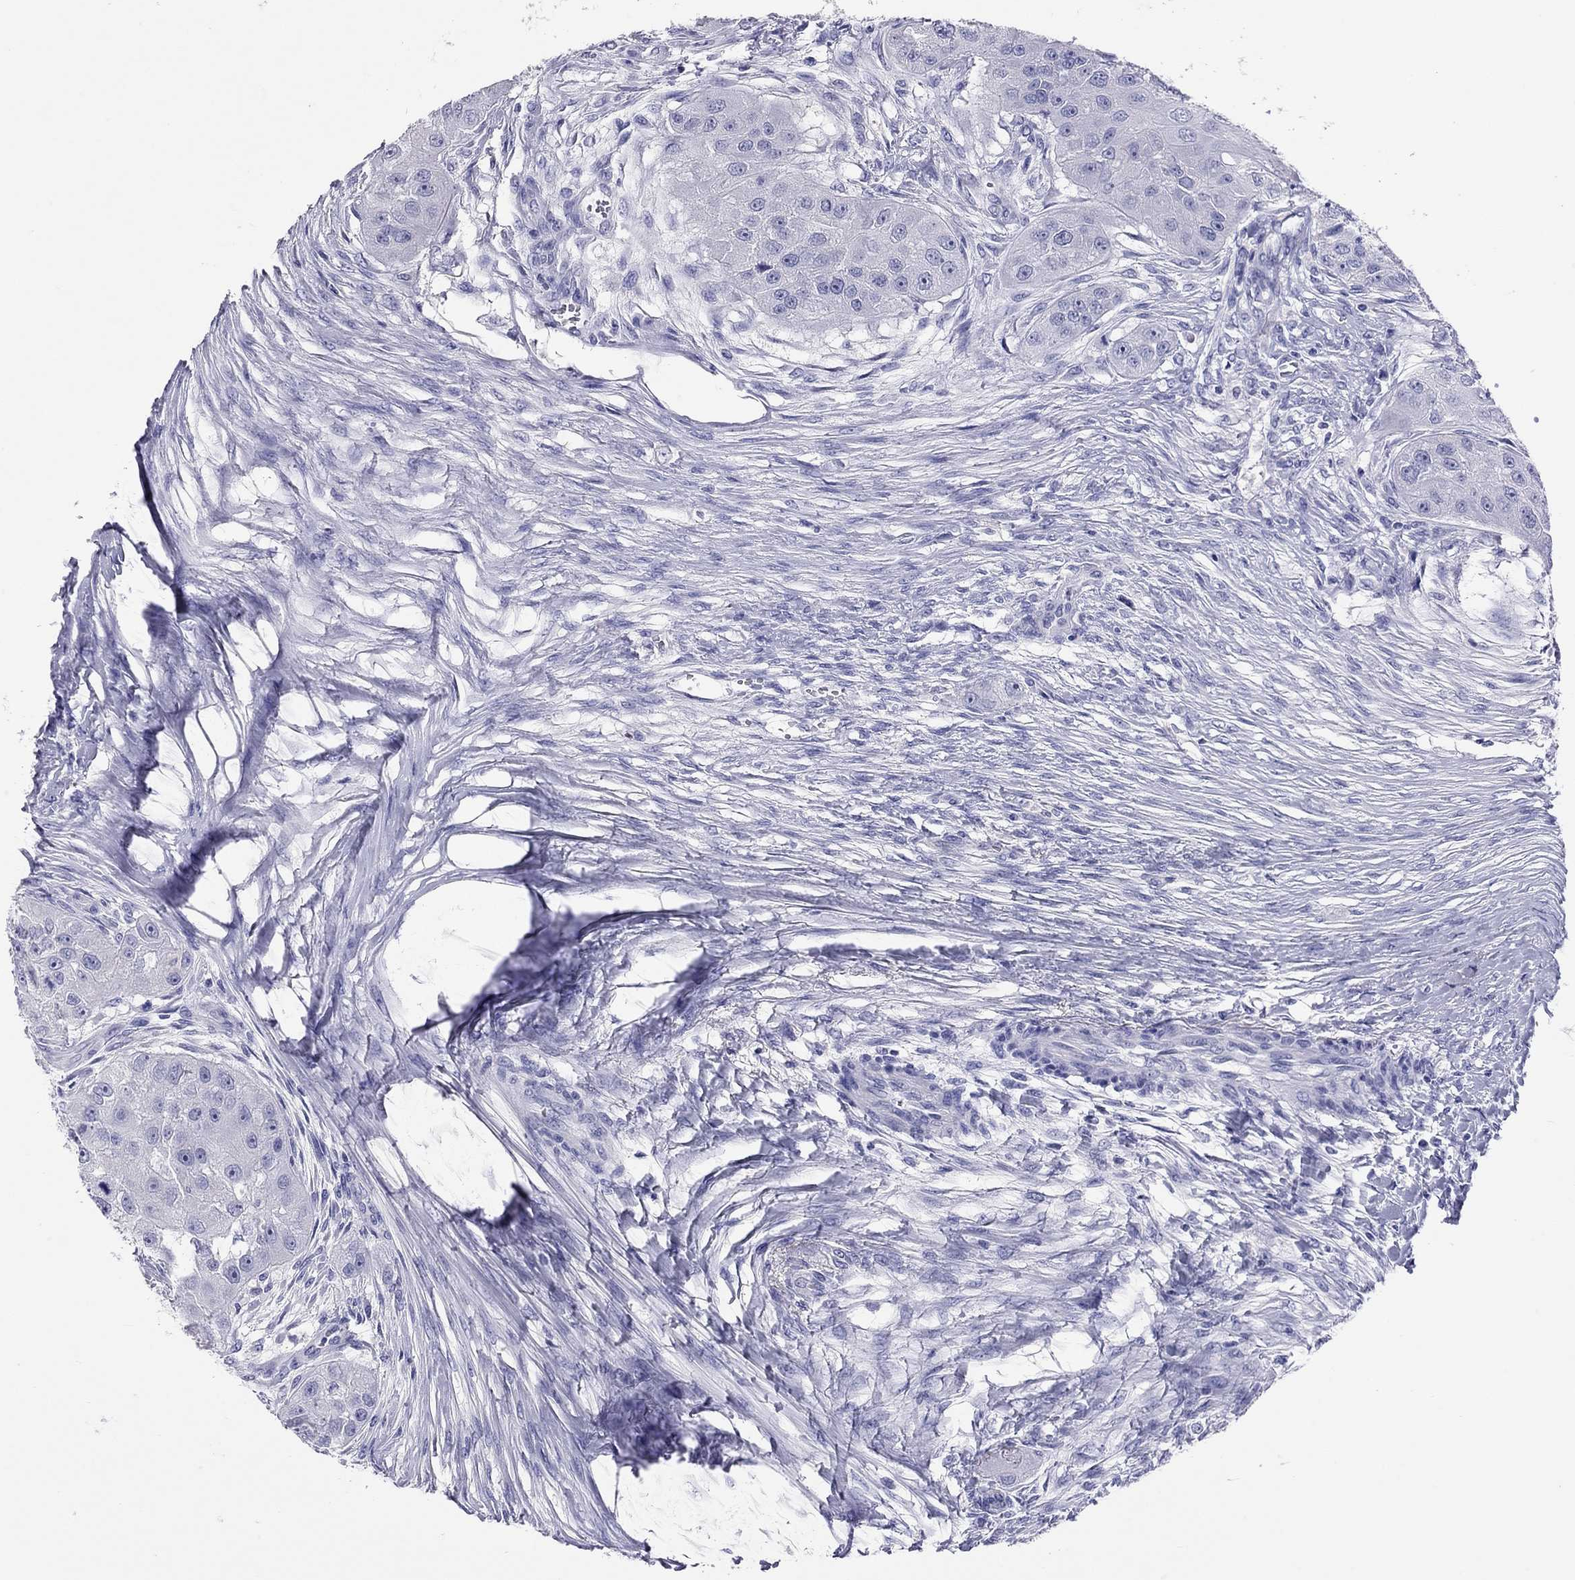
{"staining": {"intensity": "negative", "quantity": "none", "location": "none"}, "tissue": "head and neck cancer", "cell_type": "Tumor cells", "image_type": "cancer", "snomed": [{"axis": "morphology", "description": "Normal tissue, NOS"}, {"axis": "morphology", "description": "Squamous cell carcinoma, NOS"}, {"axis": "topography", "description": "Skeletal muscle"}, {"axis": "topography", "description": "Head-Neck"}], "caption": "This is an immunohistochemistry (IHC) micrograph of human head and neck cancer. There is no positivity in tumor cells.", "gene": "CALHM1", "patient": {"sex": "male", "age": 51}}